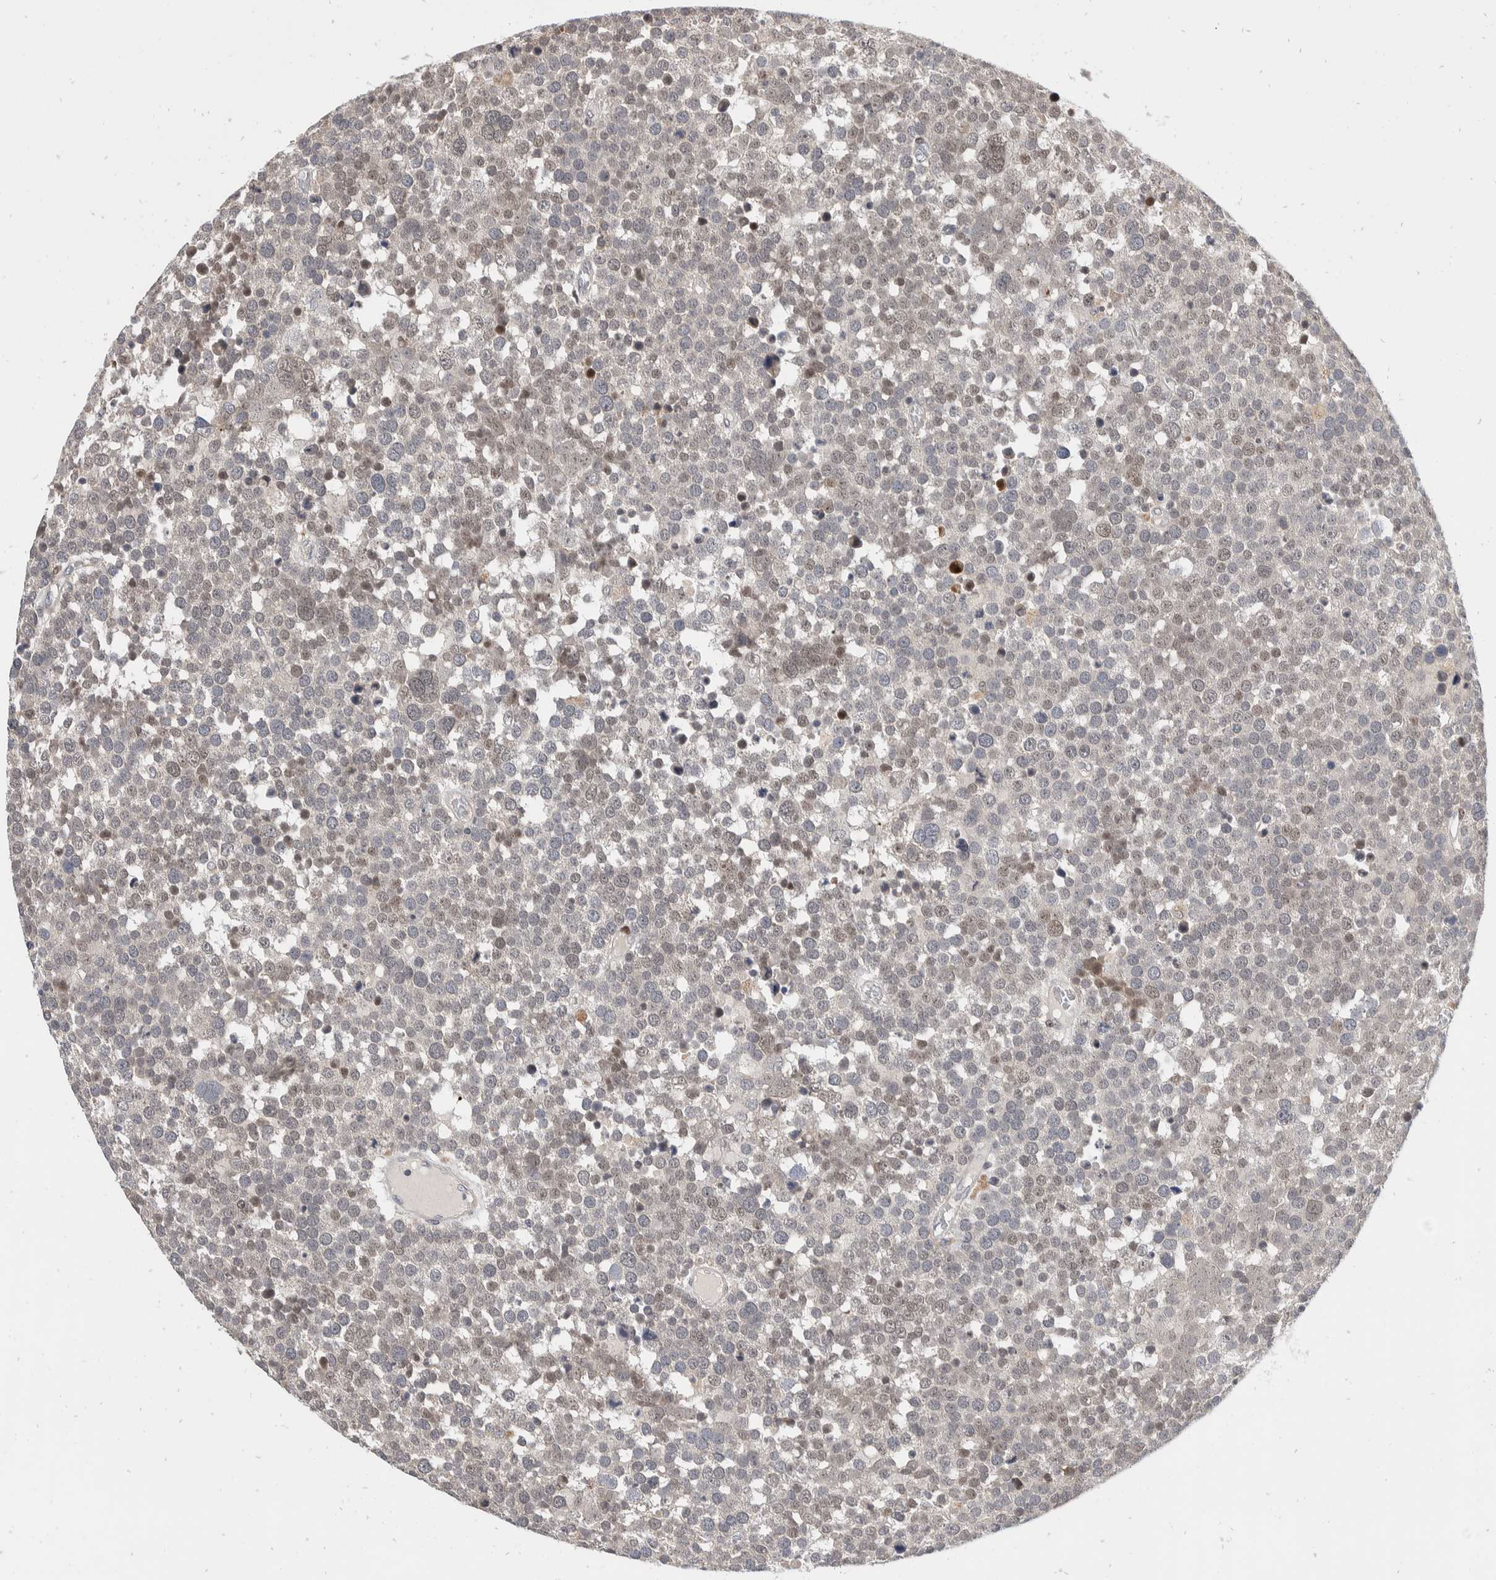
{"staining": {"intensity": "weak", "quantity": ">75%", "location": "nuclear"}, "tissue": "testis cancer", "cell_type": "Tumor cells", "image_type": "cancer", "snomed": [{"axis": "morphology", "description": "Seminoma, NOS"}, {"axis": "topography", "description": "Testis"}], "caption": "Human testis seminoma stained for a protein (brown) exhibits weak nuclear positive staining in about >75% of tumor cells.", "gene": "ZNF703", "patient": {"sex": "male", "age": 71}}